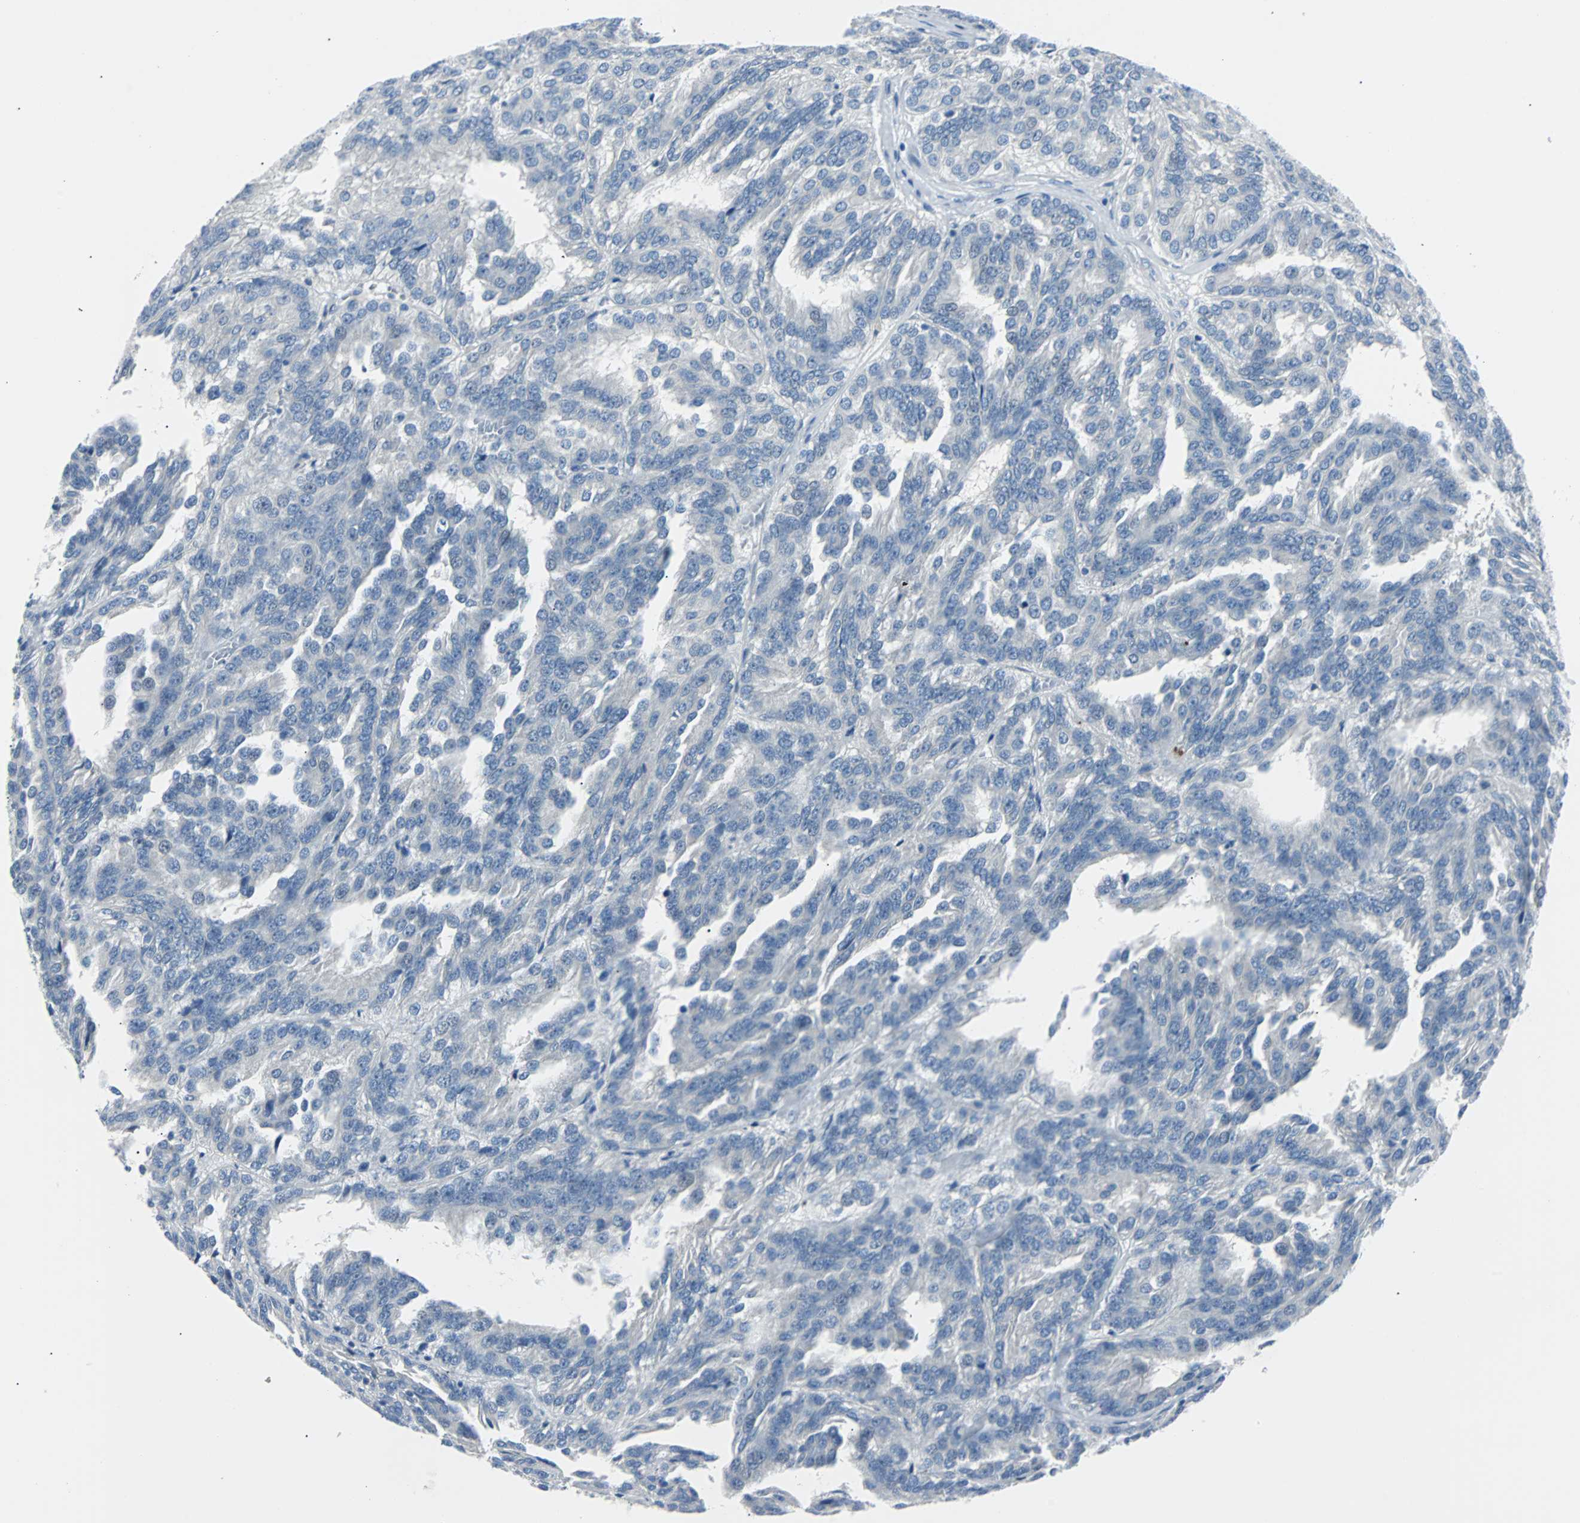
{"staining": {"intensity": "negative", "quantity": "none", "location": "none"}, "tissue": "renal cancer", "cell_type": "Tumor cells", "image_type": "cancer", "snomed": [{"axis": "morphology", "description": "Adenocarcinoma, NOS"}, {"axis": "topography", "description": "Kidney"}], "caption": "Tumor cells are negative for protein expression in human renal cancer.", "gene": "RASA1", "patient": {"sex": "male", "age": 46}}